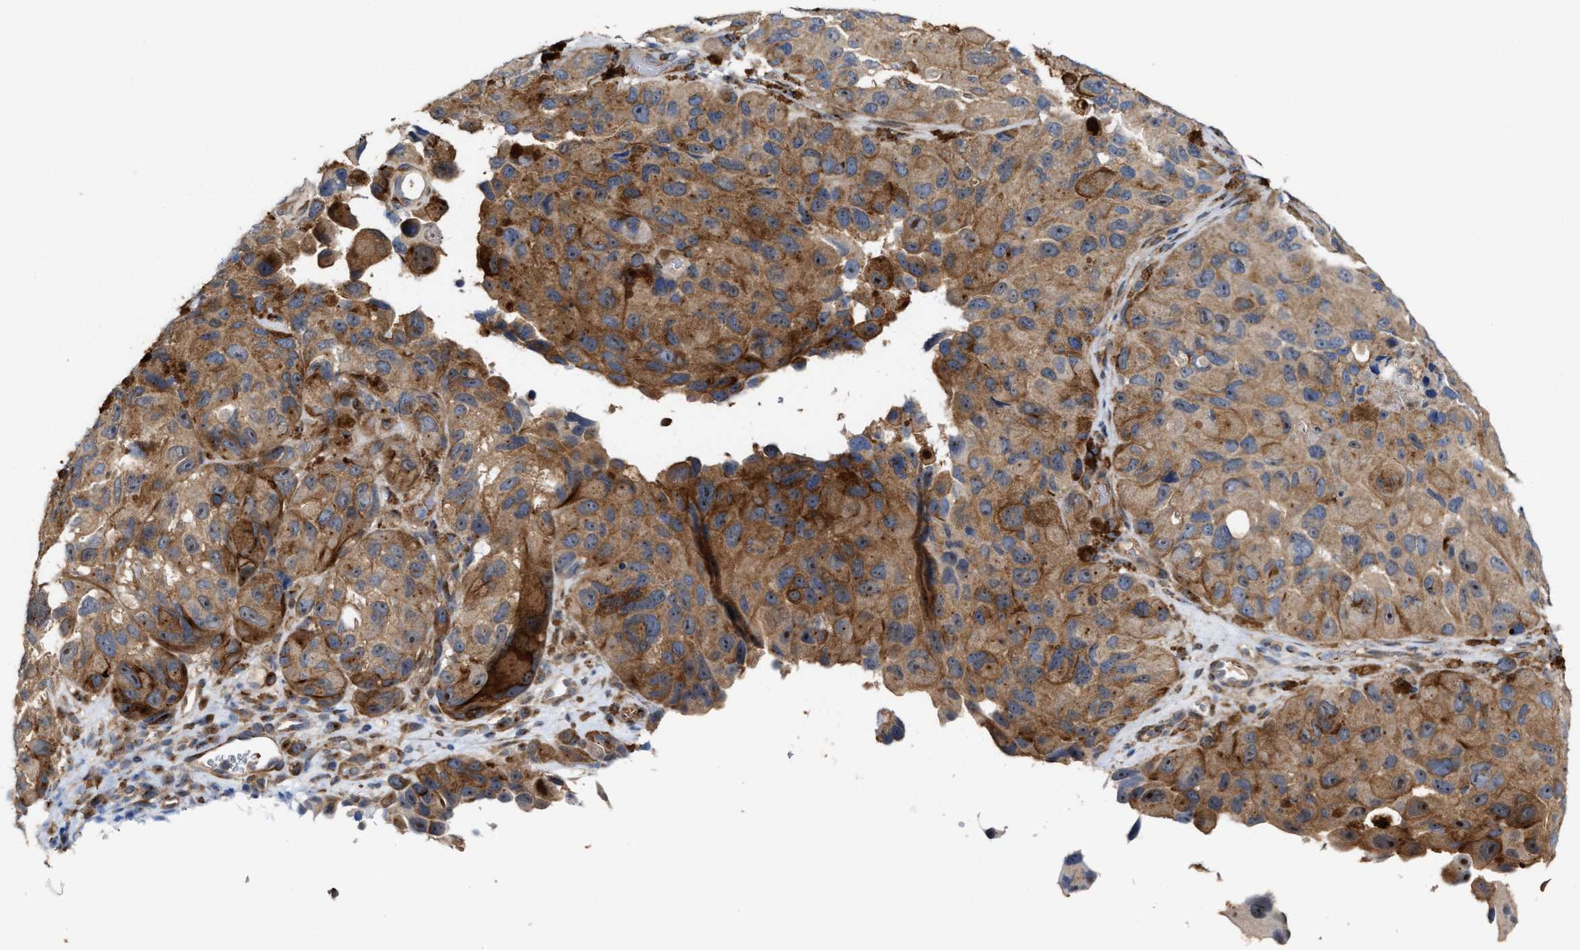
{"staining": {"intensity": "moderate", "quantity": ">75%", "location": "cytoplasmic/membranous"}, "tissue": "melanoma", "cell_type": "Tumor cells", "image_type": "cancer", "snomed": [{"axis": "morphology", "description": "Malignant melanoma, NOS"}, {"axis": "topography", "description": "Skin"}], "caption": "A micrograph of malignant melanoma stained for a protein exhibits moderate cytoplasmic/membranous brown staining in tumor cells.", "gene": "BBLN", "patient": {"sex": "female", "age": 73}}